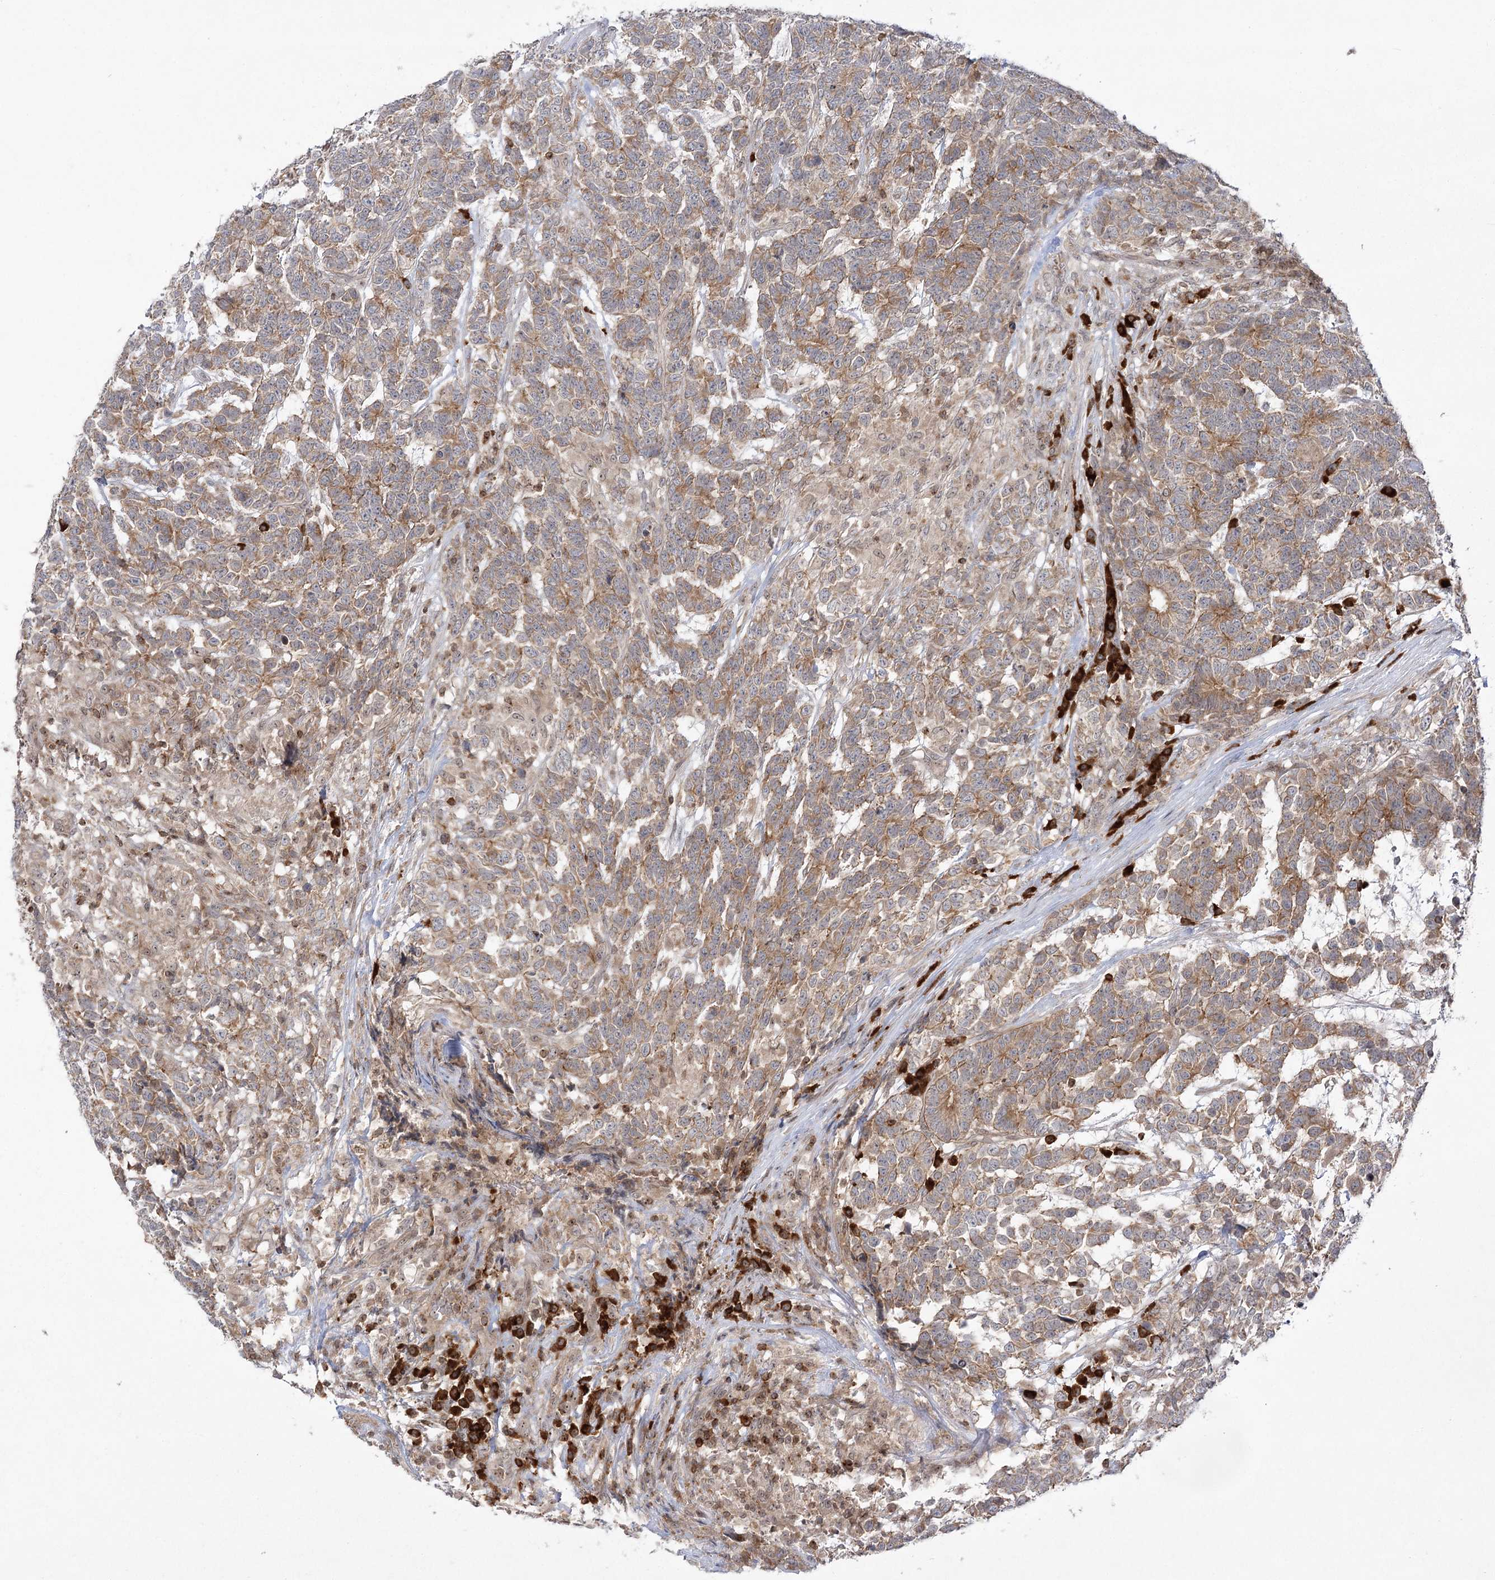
{"staining": {"intensity": "weak", "quantity": ">75%", "location": "cytoplasmic/membranous"}, "tissue": "testis cancer", "cell_type": "Tumor cells", "image_type": "cancer", "snomed": [{"axis": "morphology", "description": "Carcinoma, Embryonal, NOS"}, {"axis": "topography", "description": "Testis"}], "caption": "Testis embryonal carcinoma stained for a protein displays weak cytoplasmic/membranous positivity in tumor cells.", "gene": "SYTL1", "patient": {"sex": "male", "age": 26}}